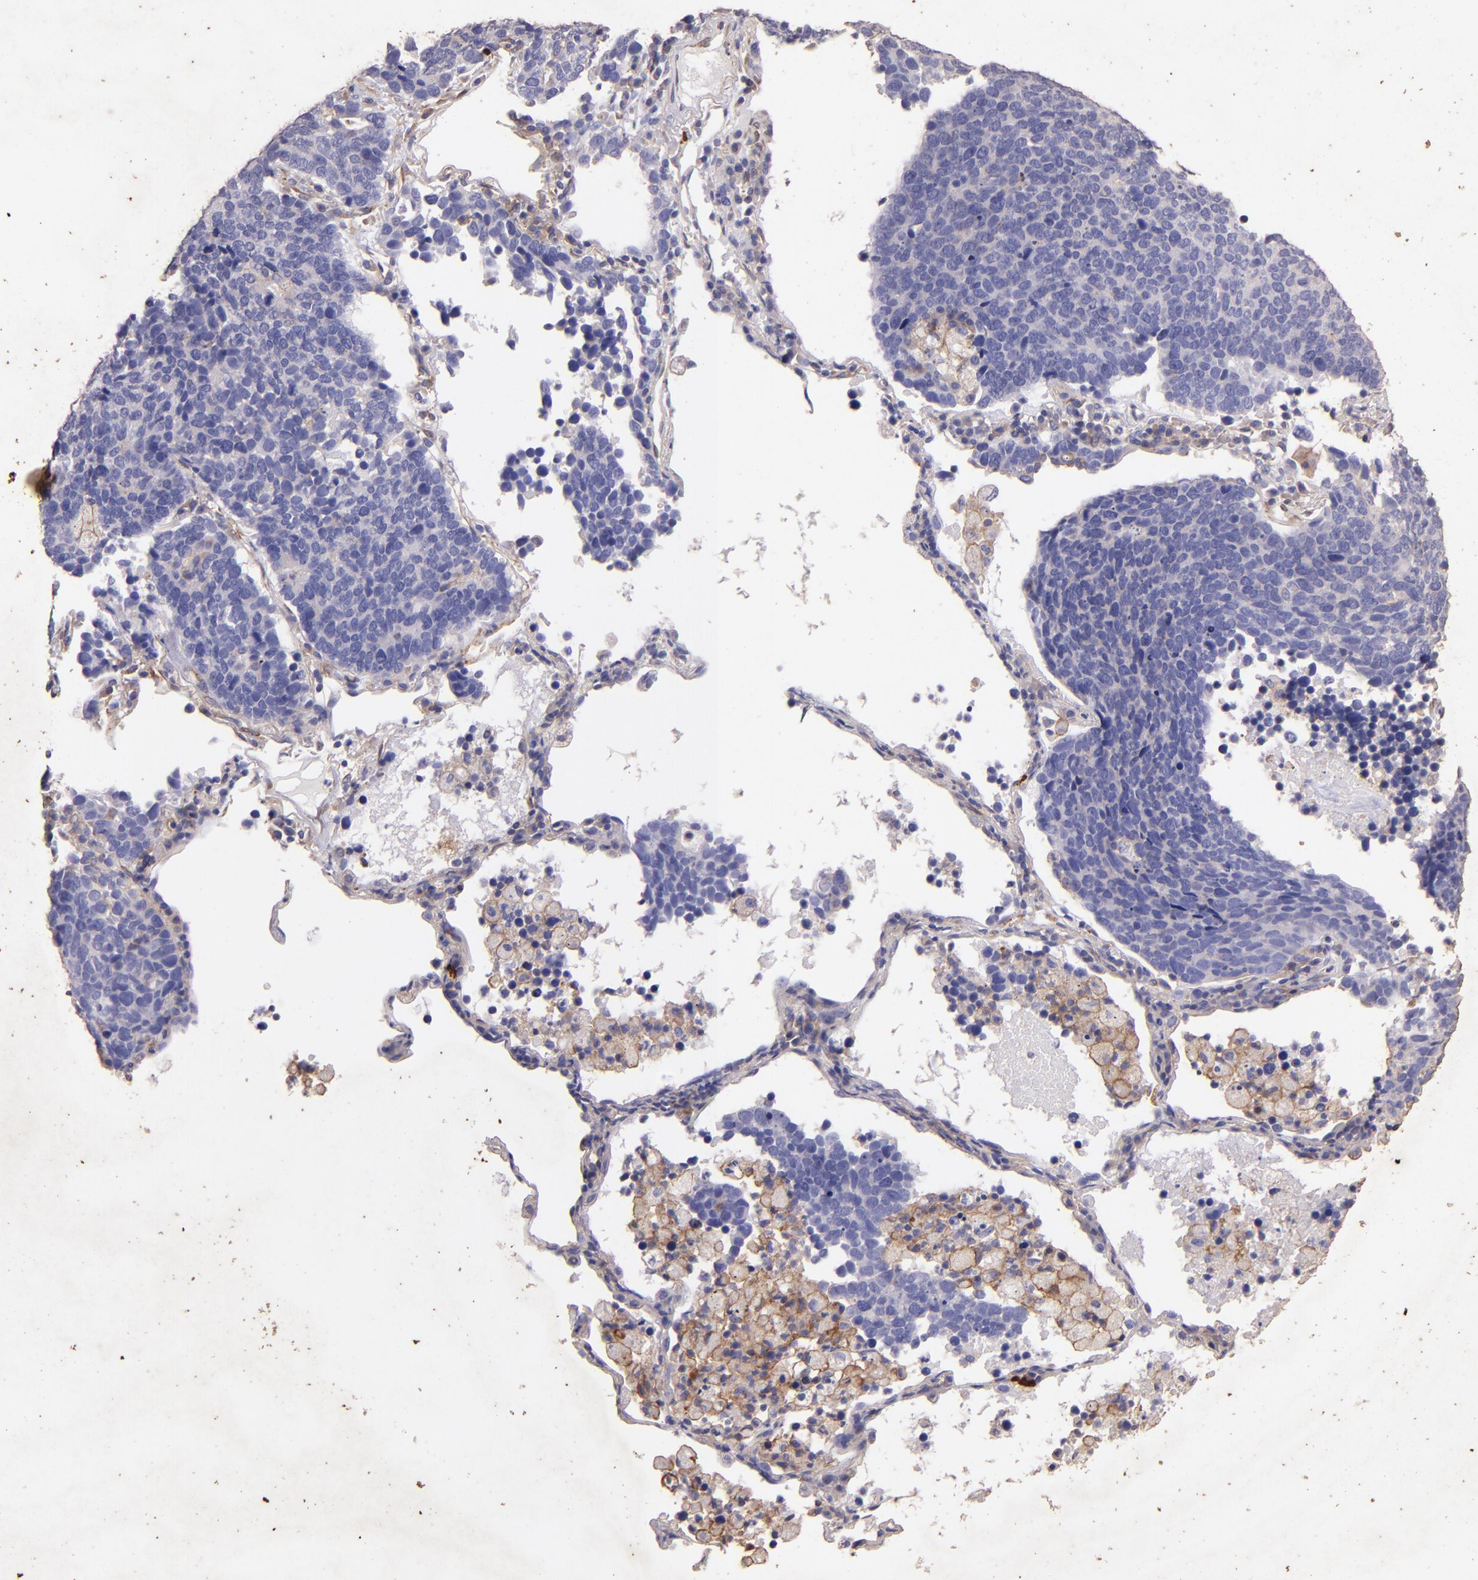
{"staining": {"intensity": "weak", "quantity": "<25%", "location": "cytoplasmic/membranous"}, "tissue": "lung cancer", "cell_type": "Tumor cells", "image_type": "cancer", "snomed": [{"axis": "morphology", "description": "Neoplasm, malignant, NOS"}, {"axis": "topography", "description": "Lung"}], "caption": "An immunohistochemistry histopathology image of lung cancer (malignant neoplasm) is shown. There is no staining in tumor cells of lung cancer (malignant neoplasm). Nuclei are stained in blue.", "gene": "RET", "patient": {"sex": "female", "age": 75}}